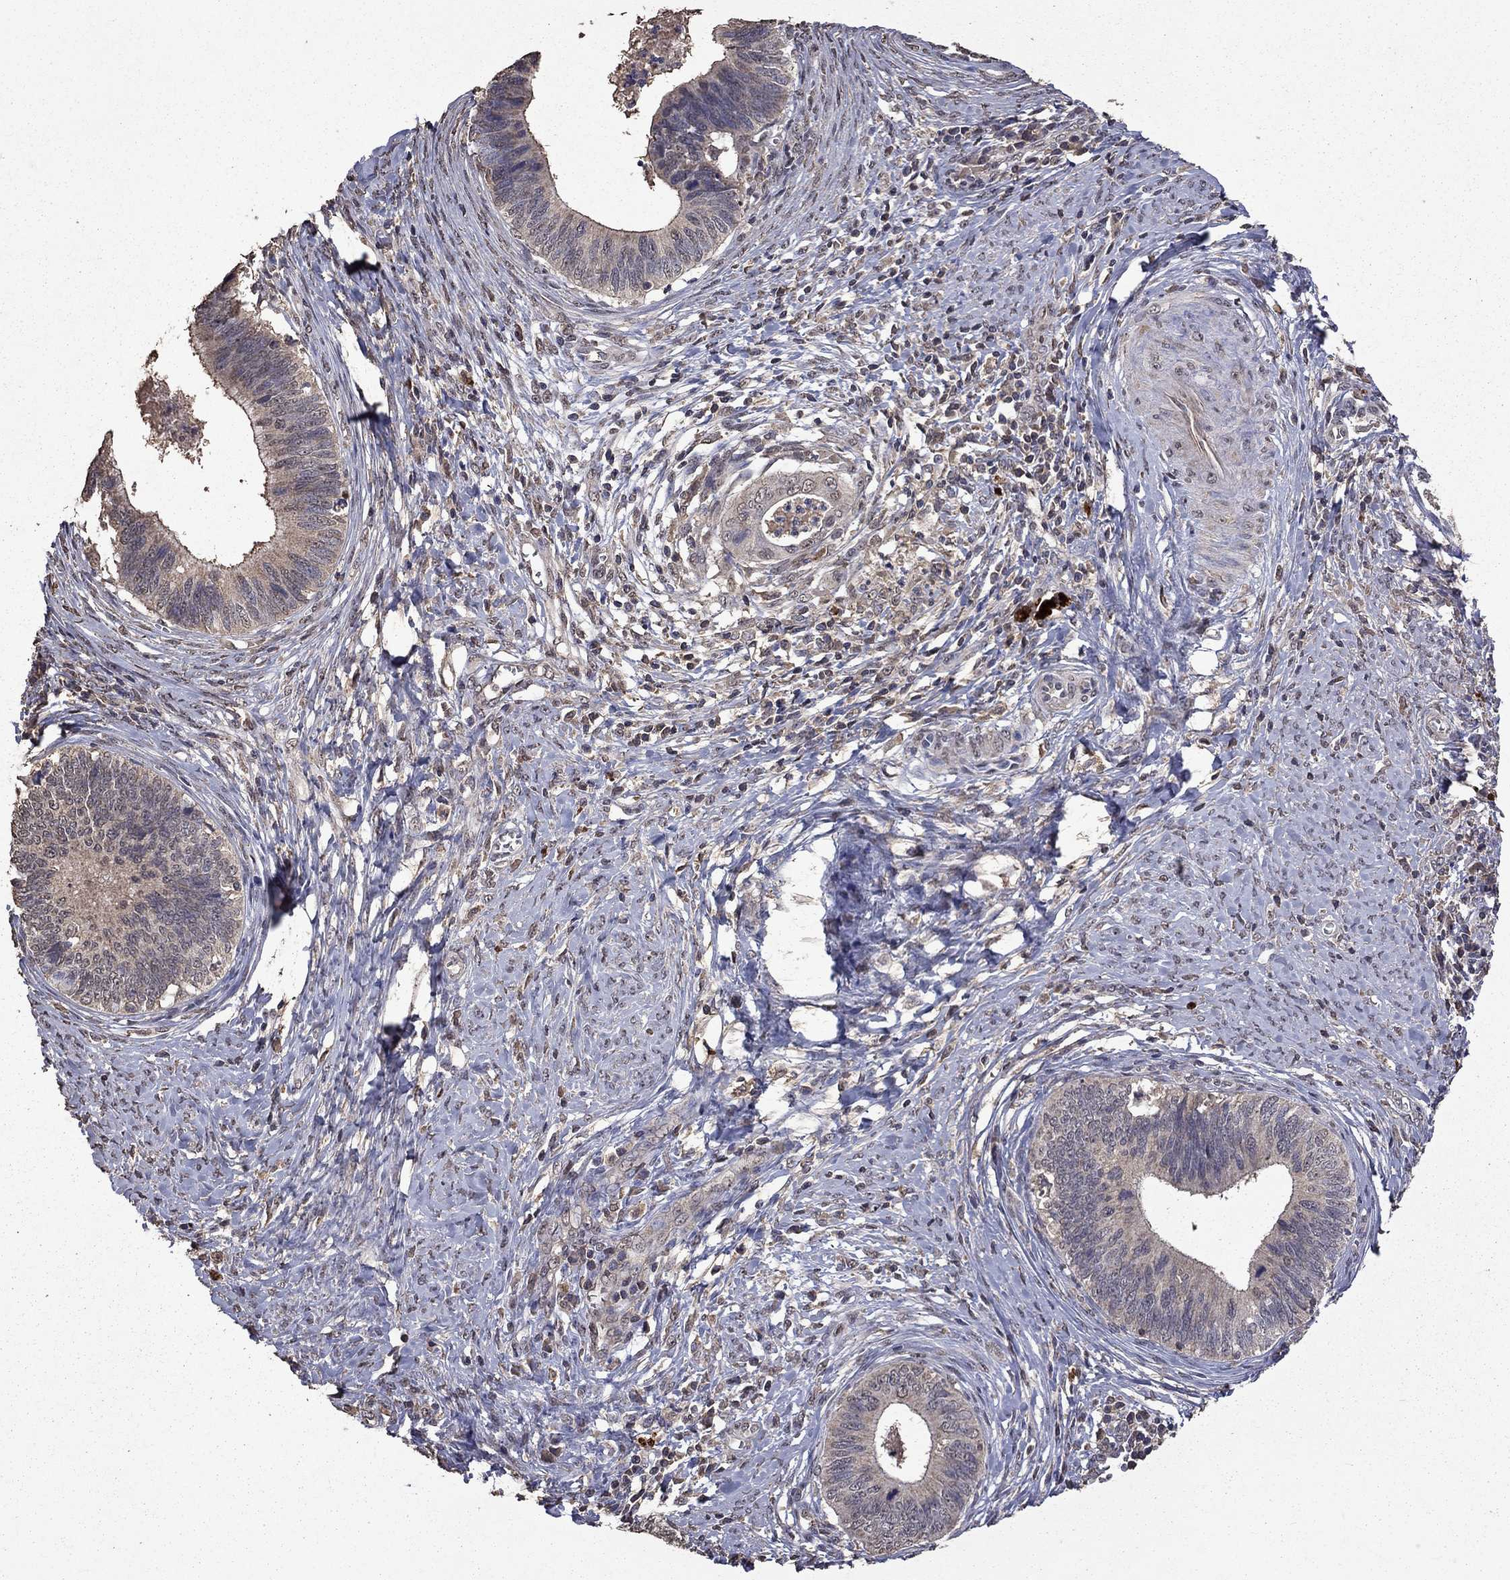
{"staining": {"intensity": "negative", "quantity": "none", "location": "none"}, "tissue": "cervical cancer", "cell_type": "Tumor cells", "image_type": "cancer", "snomed": [{"axis": "morphology", "description": "Adenocarcinoma, NOS"}, {"axis": "topography", "description": "Cervix"}], "caption": "A high-resolution histopathology image shows immunohistochemistry staining of cervical adenocarcinoma, which exhibits no significant expression in tumor cells.", "gene": "SERPINA5", "patient": {"sex": "female", "age": 42}}